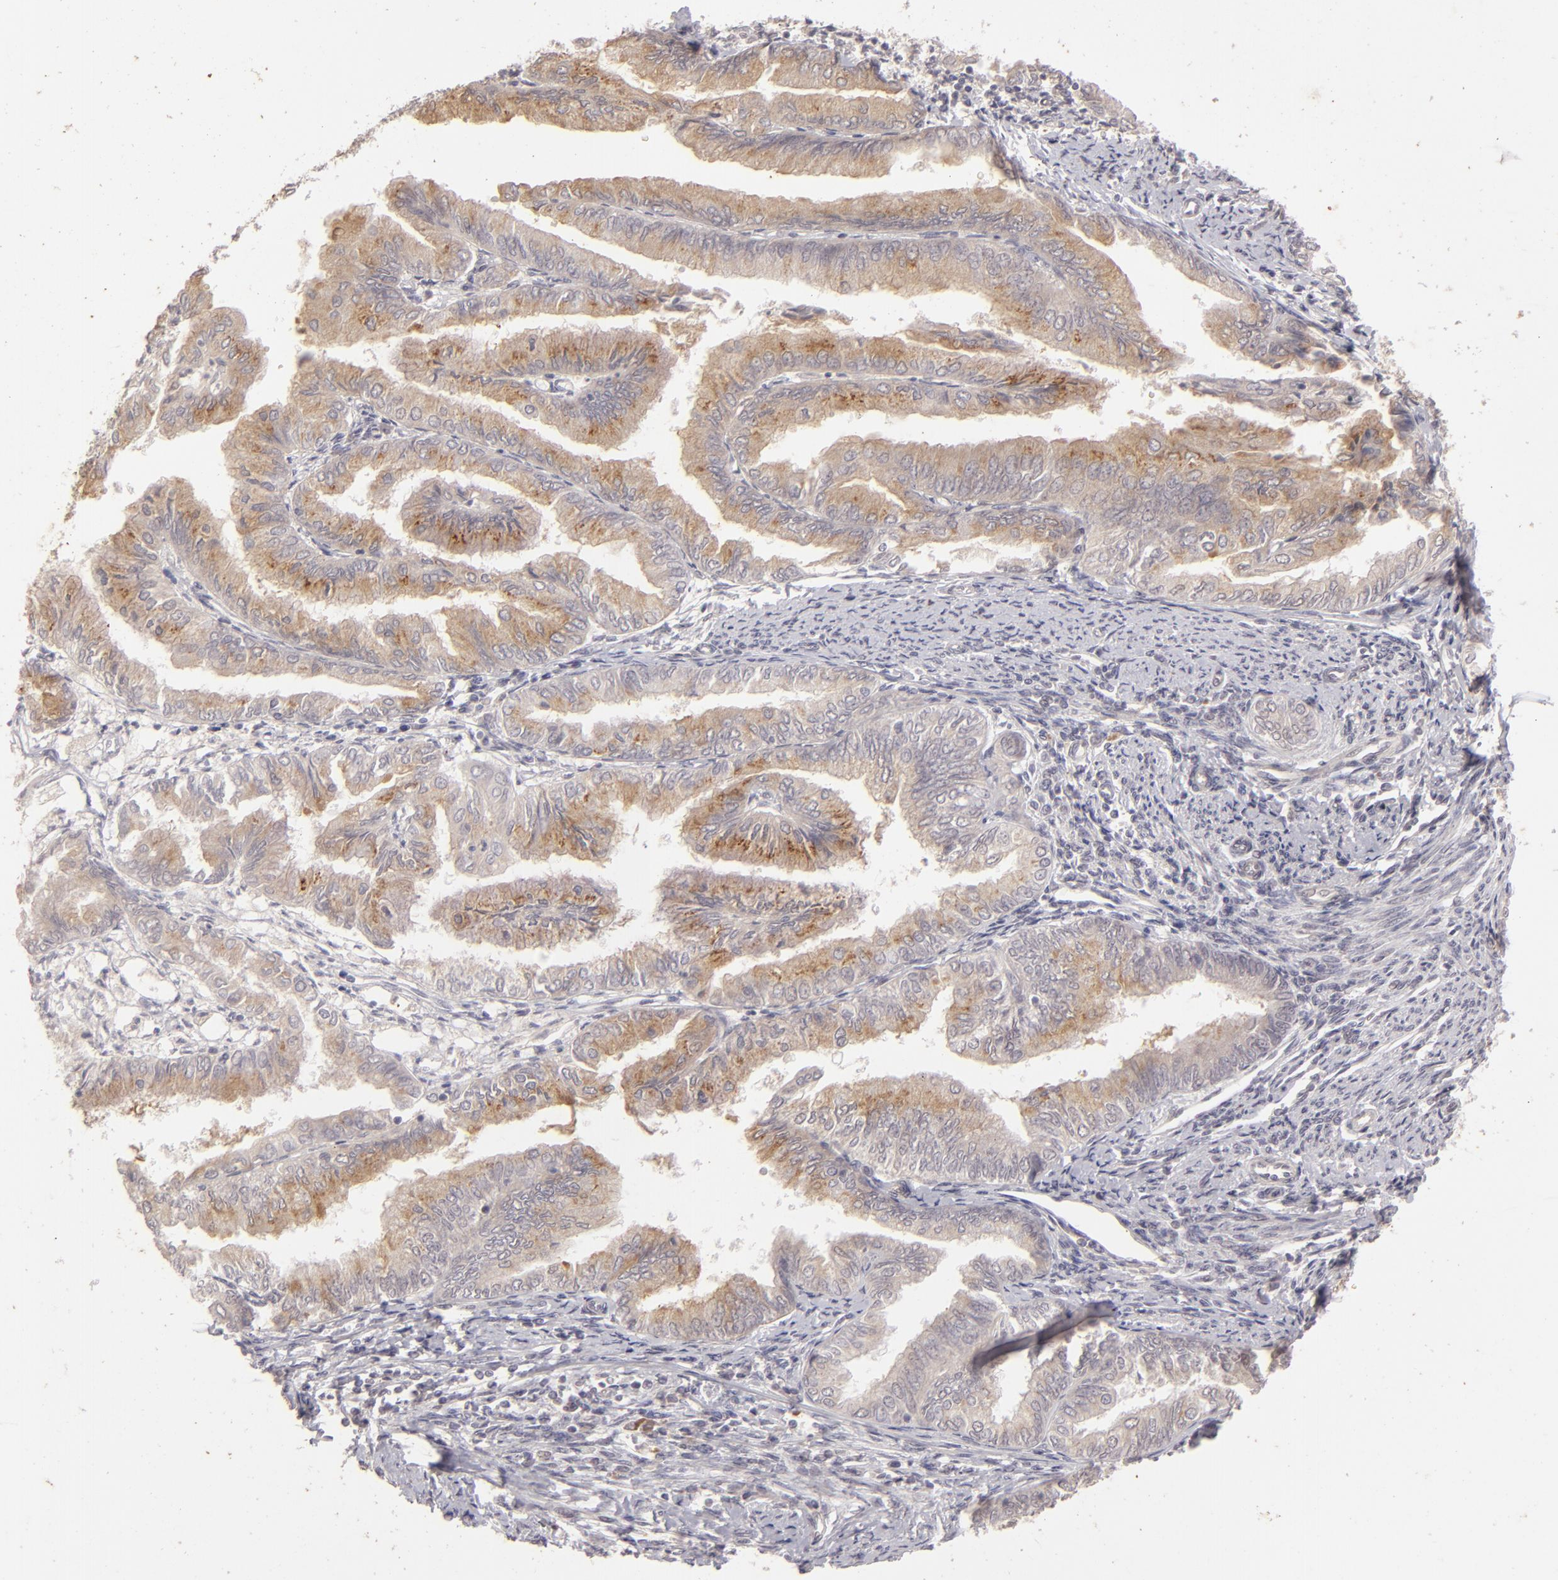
{"staining": {"intensity": "moderate", "quantity": "25%-75%", "location": "cytoplasmic/membranous"}, "tissue": "endometrial cancer", "cell_type": "Tumor cells", "image_type": "cancer", "snomed": [{"axis": "morphology", "description": "Adenocarcinoma, NOS"}, {"axis": "topography", "description": "Endometrium"}], "caption": "Protein expression analysis of endometrial cancer demonstrates moderate cytoplasmic/membranous positivity in about 25%-75% of tumor cells.", "gene": "DFFA", "patient": {"sex": "female", "age": 66}}